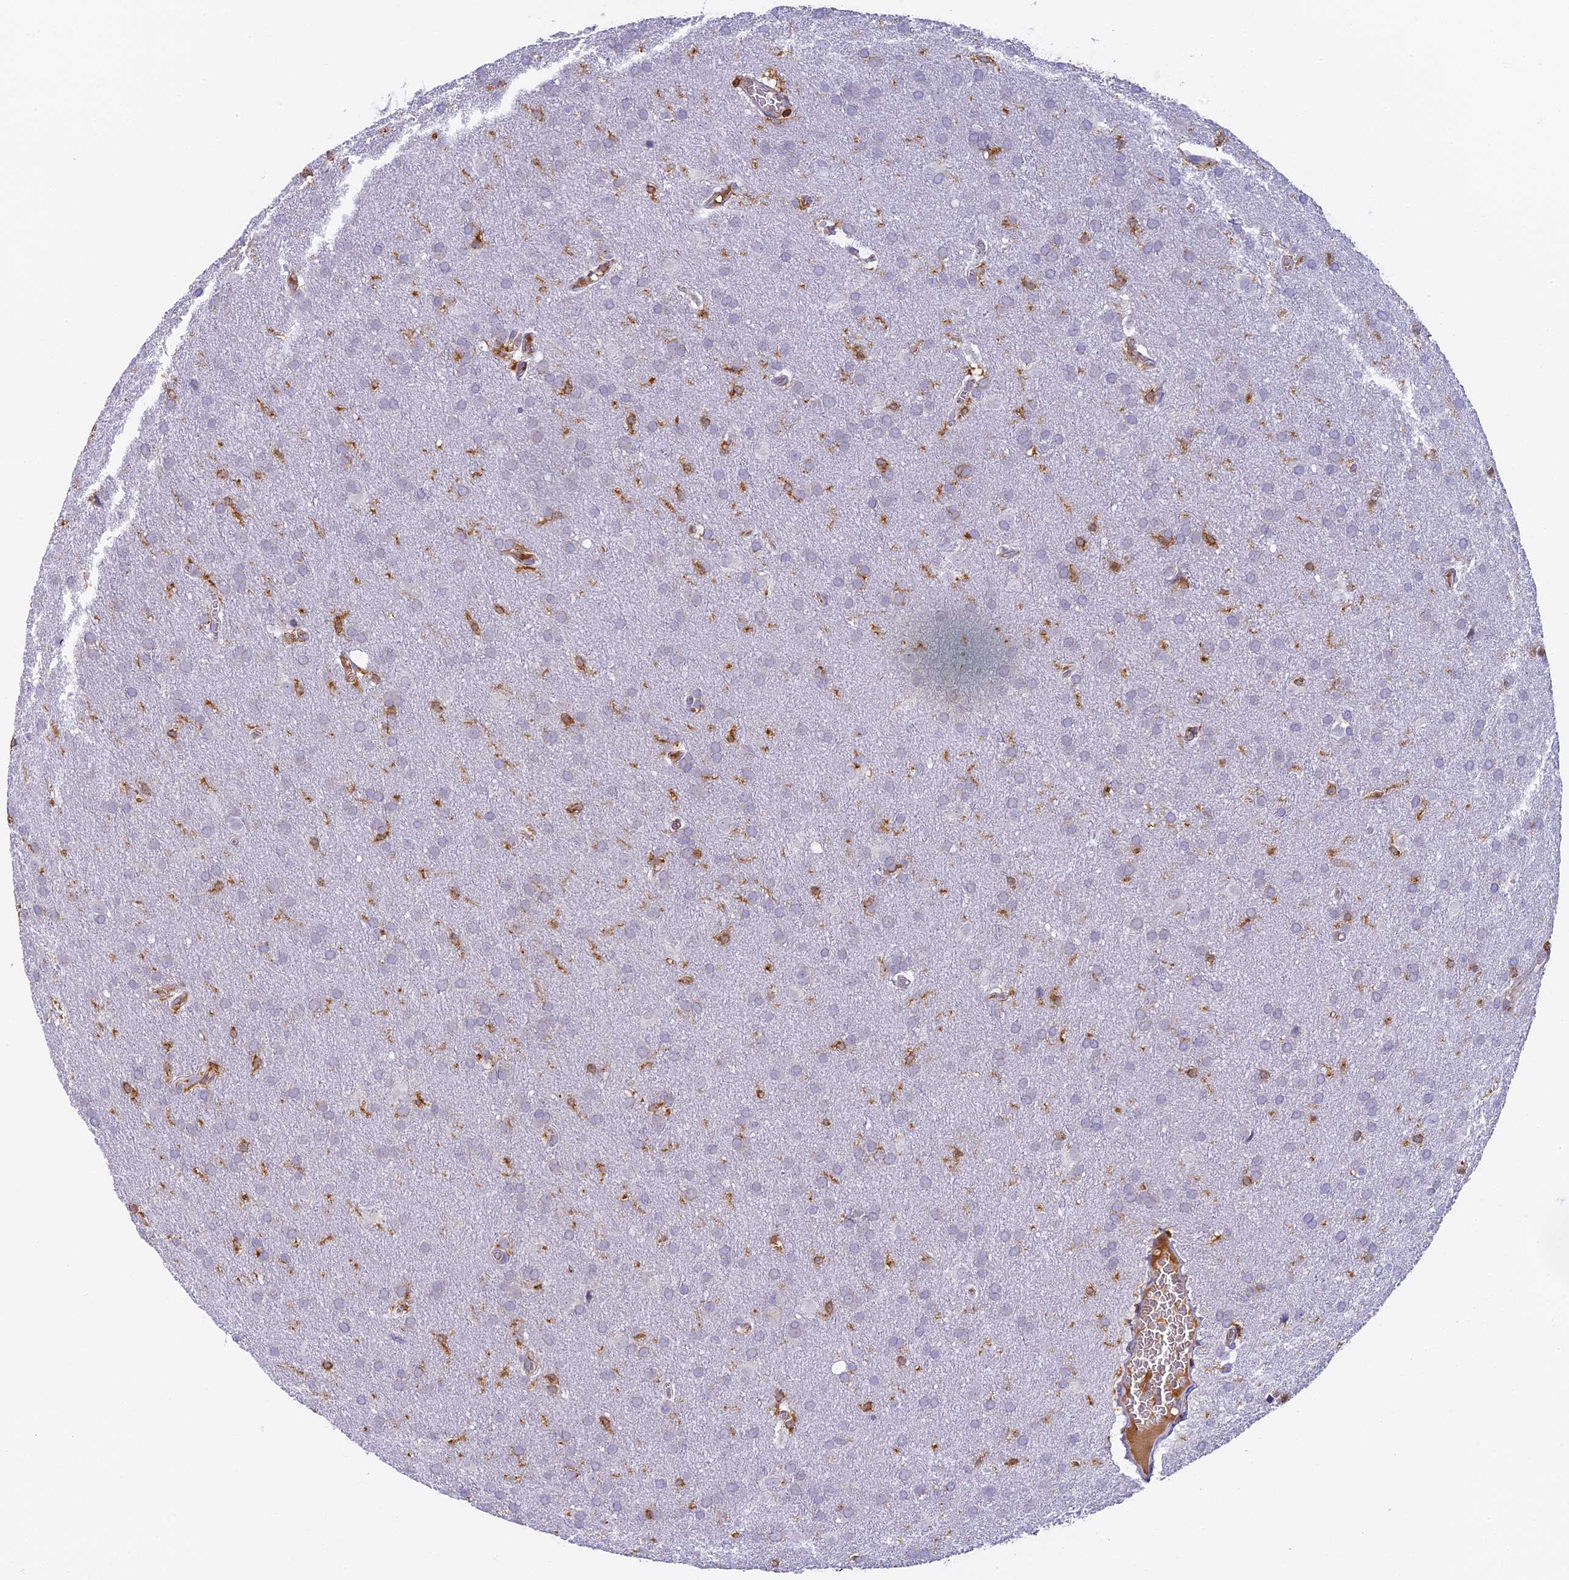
{"staining": {"intensity": "negative", "quantity": "none", "location": "none"}, "tissue": "glioma", "cell_type": "Tumor cells", "image_type": "cancer", "snomed": [{"axis": "morphology", "description": "Glioma, malignant, Low grade"}, {"axis": "topography", "description": "Brain"}], "caption": "Tumor cells show no significant staining in malignant low-grade glioma. (DAB (3,3'-diaminobenzidine) immunohistochemistry (IHC) with hematoxylin counter stain).", "gene": "FYB1", "patient": {"sex": "female", "age": 32}}